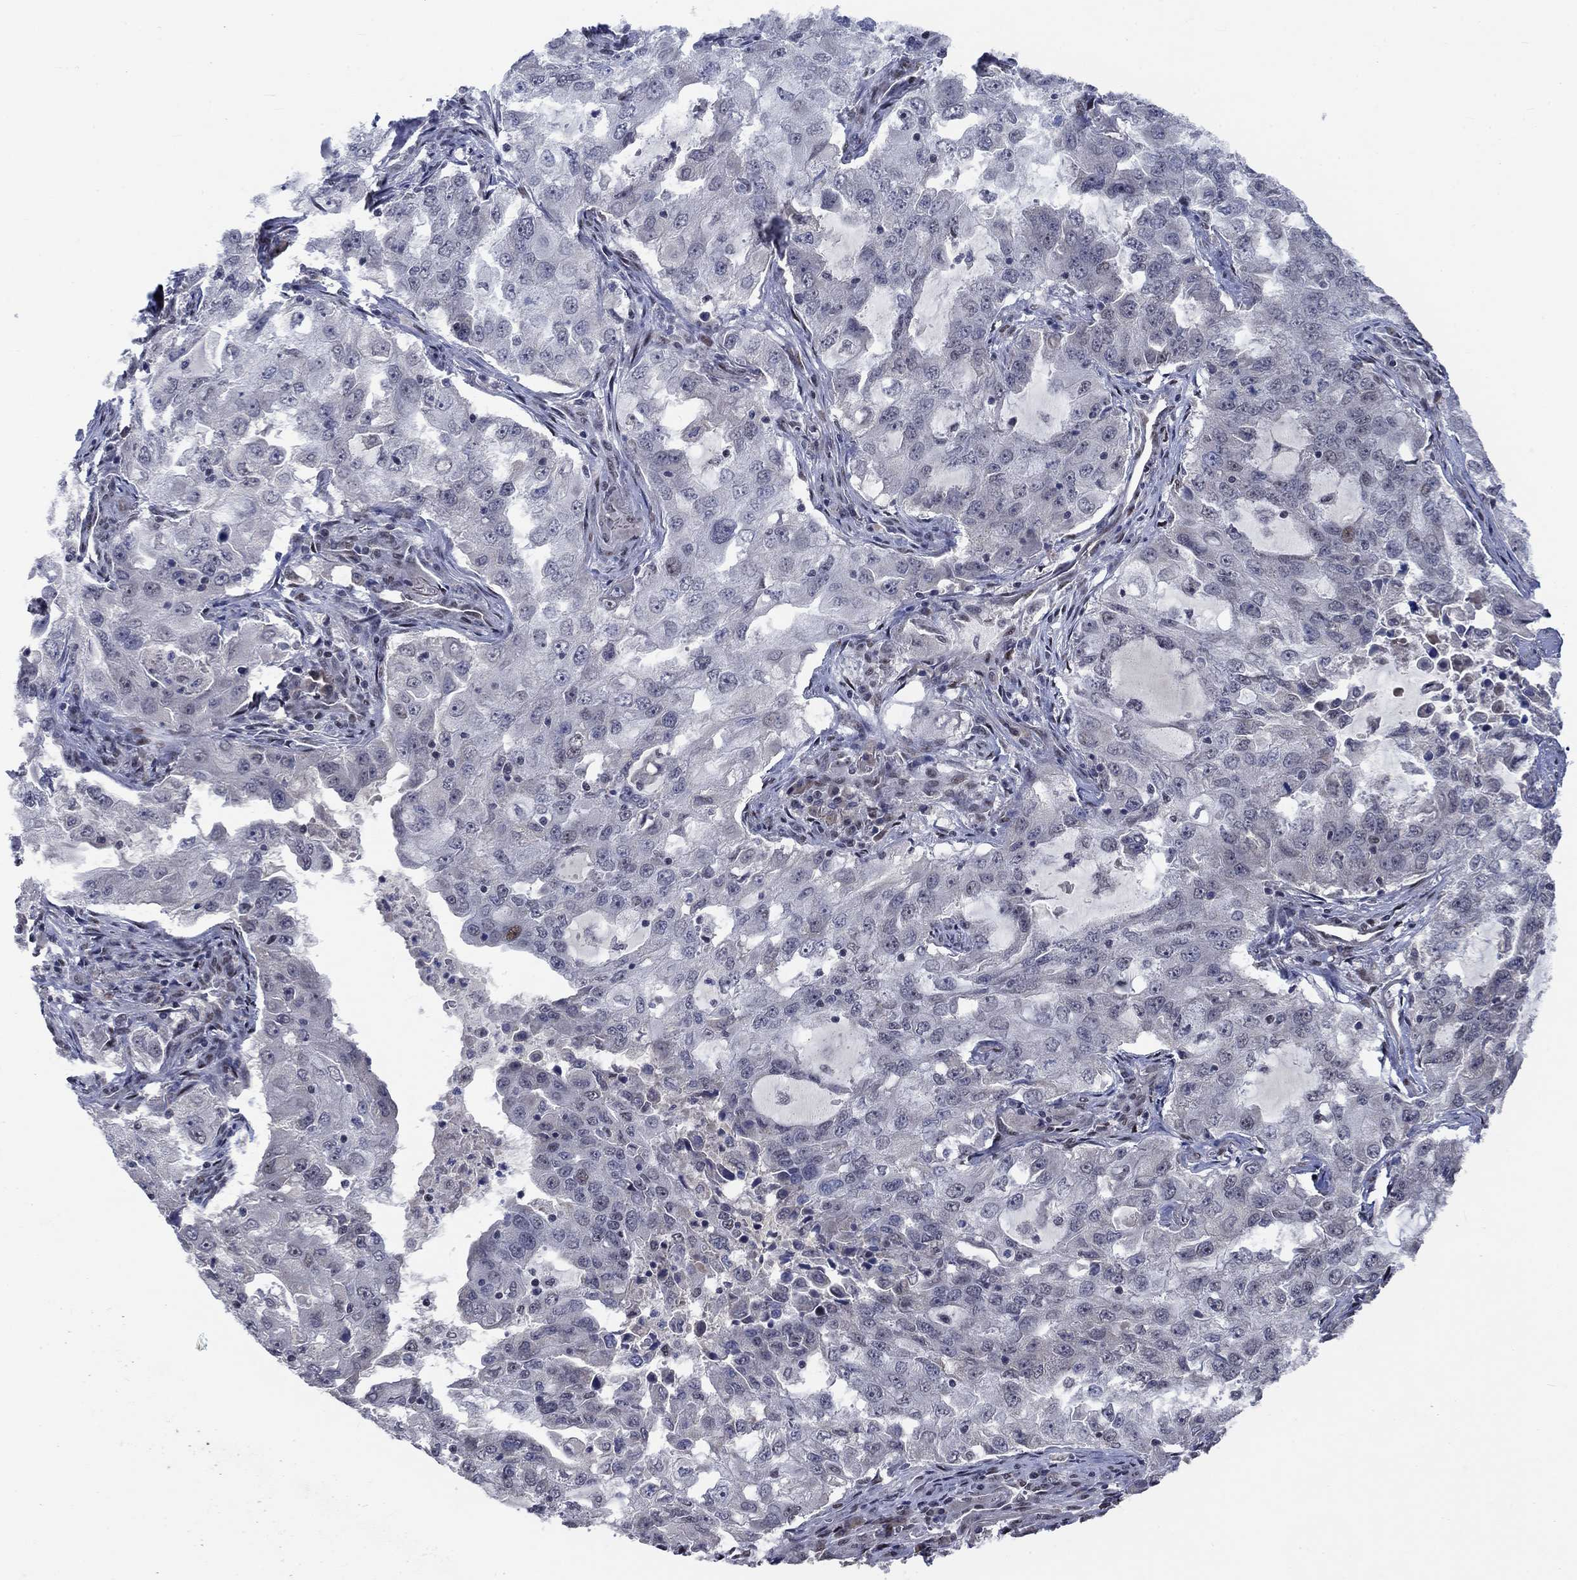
{"staining": {"intensity": "negative", "quantity": "none", "location": "none"}, "tissue": "lung cancer", "cell_type": "Tumor cells", "image_type": "cancer", "snomed": [{"axis": "morphology", "description": "Adenocarcinoma, NOS"}, {"axis": "topography", "description": "Lung"}], "caption": "IHC of human lung cancer (adenocarcinoma) reveals no positivity in tumor cells.", "gene": "HTN1", "patient": {"sex": "female", "age": 61}}